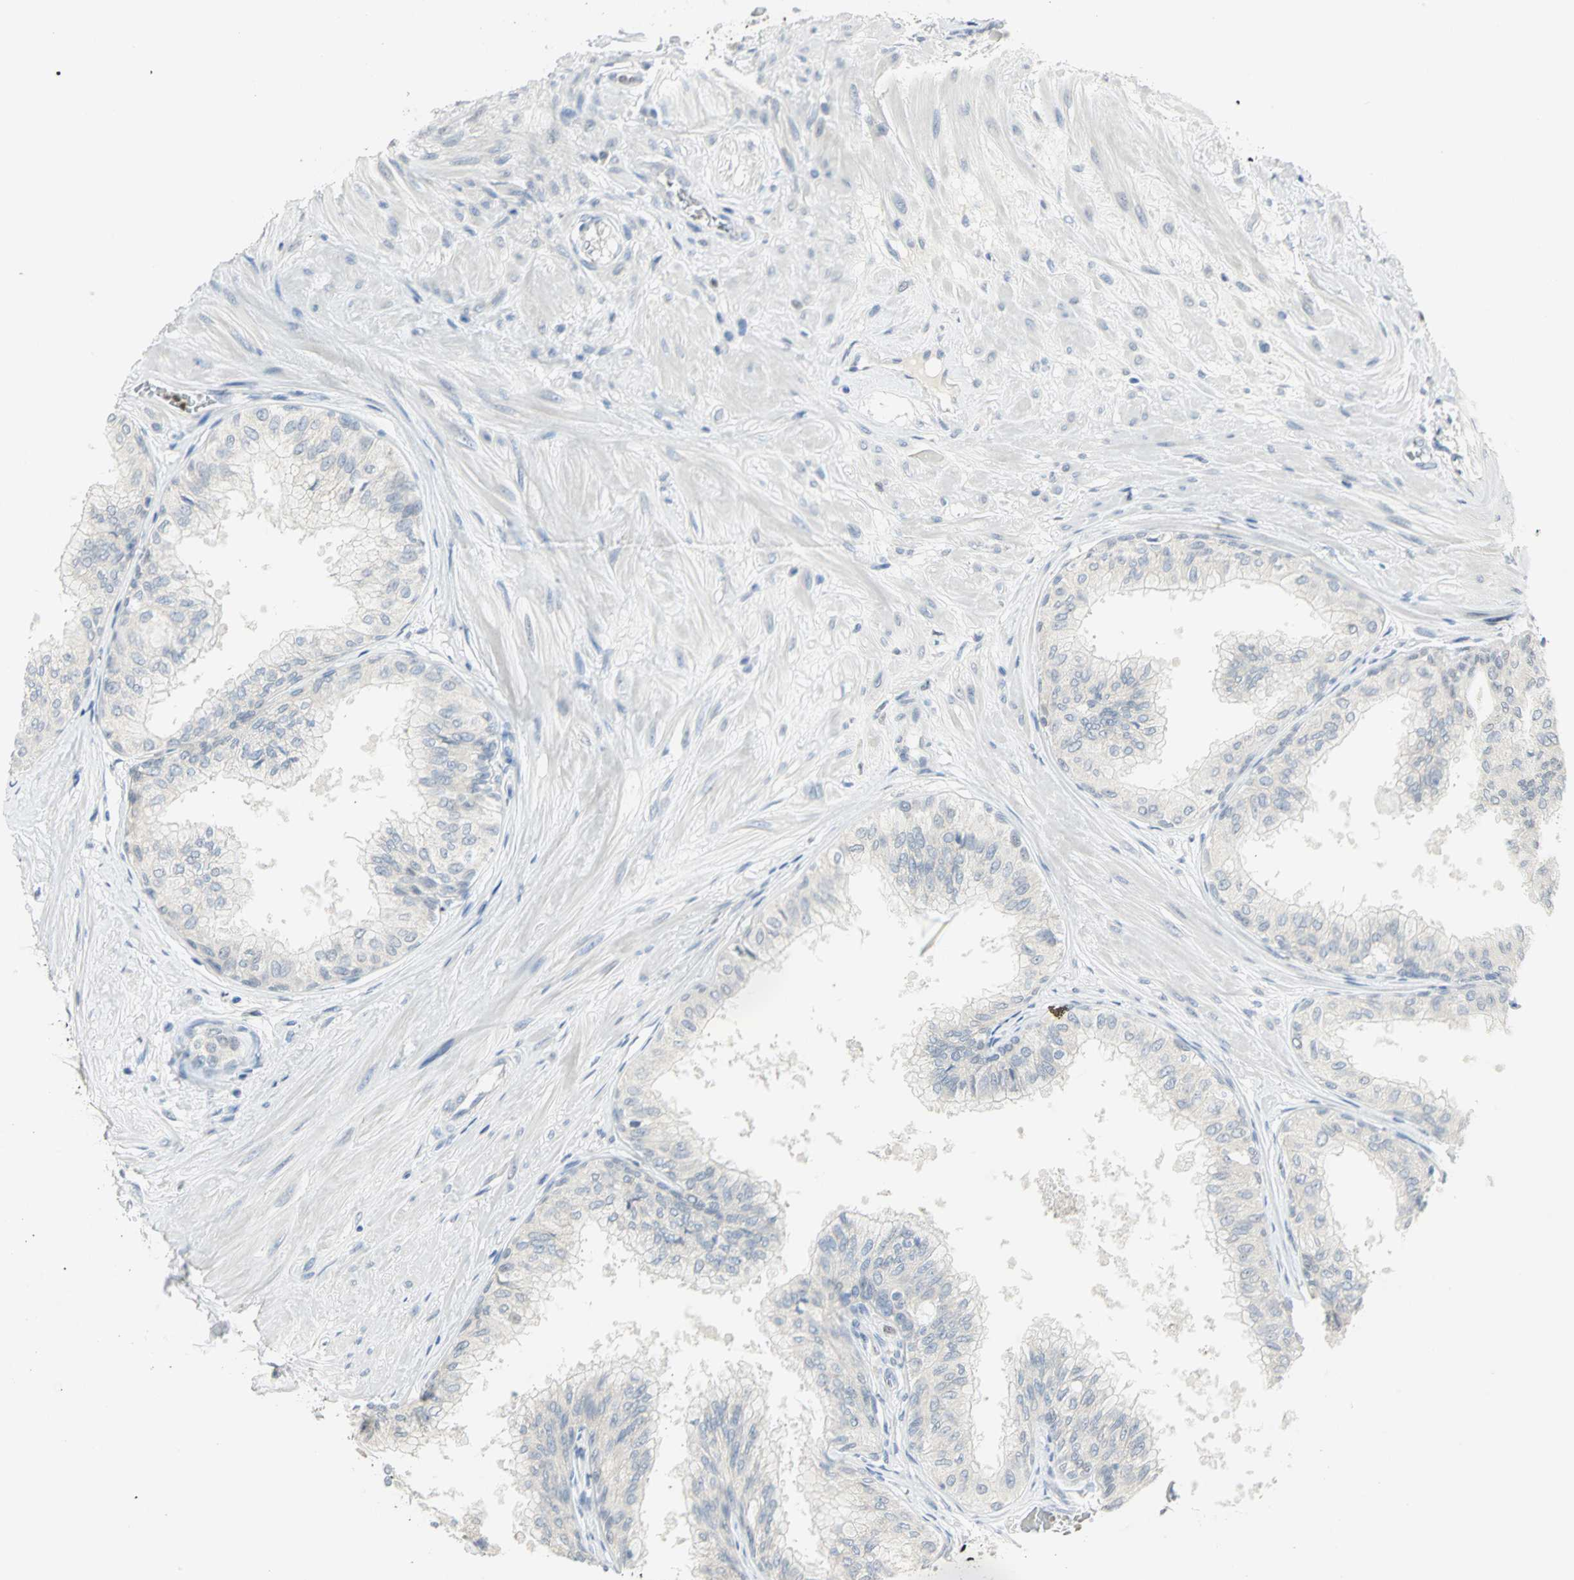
{"staining": {"intensity": "negative", "quantity": "none", "location": "none"}, "tissue": "prostate", "cell_type": "Glandular cells", "image_type": "normal", "snomed": [{"axis": "morphology", "description": "Normal tissue, NOS"}, {"axis": "topography", "description": "Prostate"}, {"axis": "topography", "description": "Seminal veicle"}], "caption": "This is an immunohistochemistry image of unremarkable prostate. There is no expression in glandular cells.", "gene": "BCL6", "patient": {"sex": "male", "age": 60}}